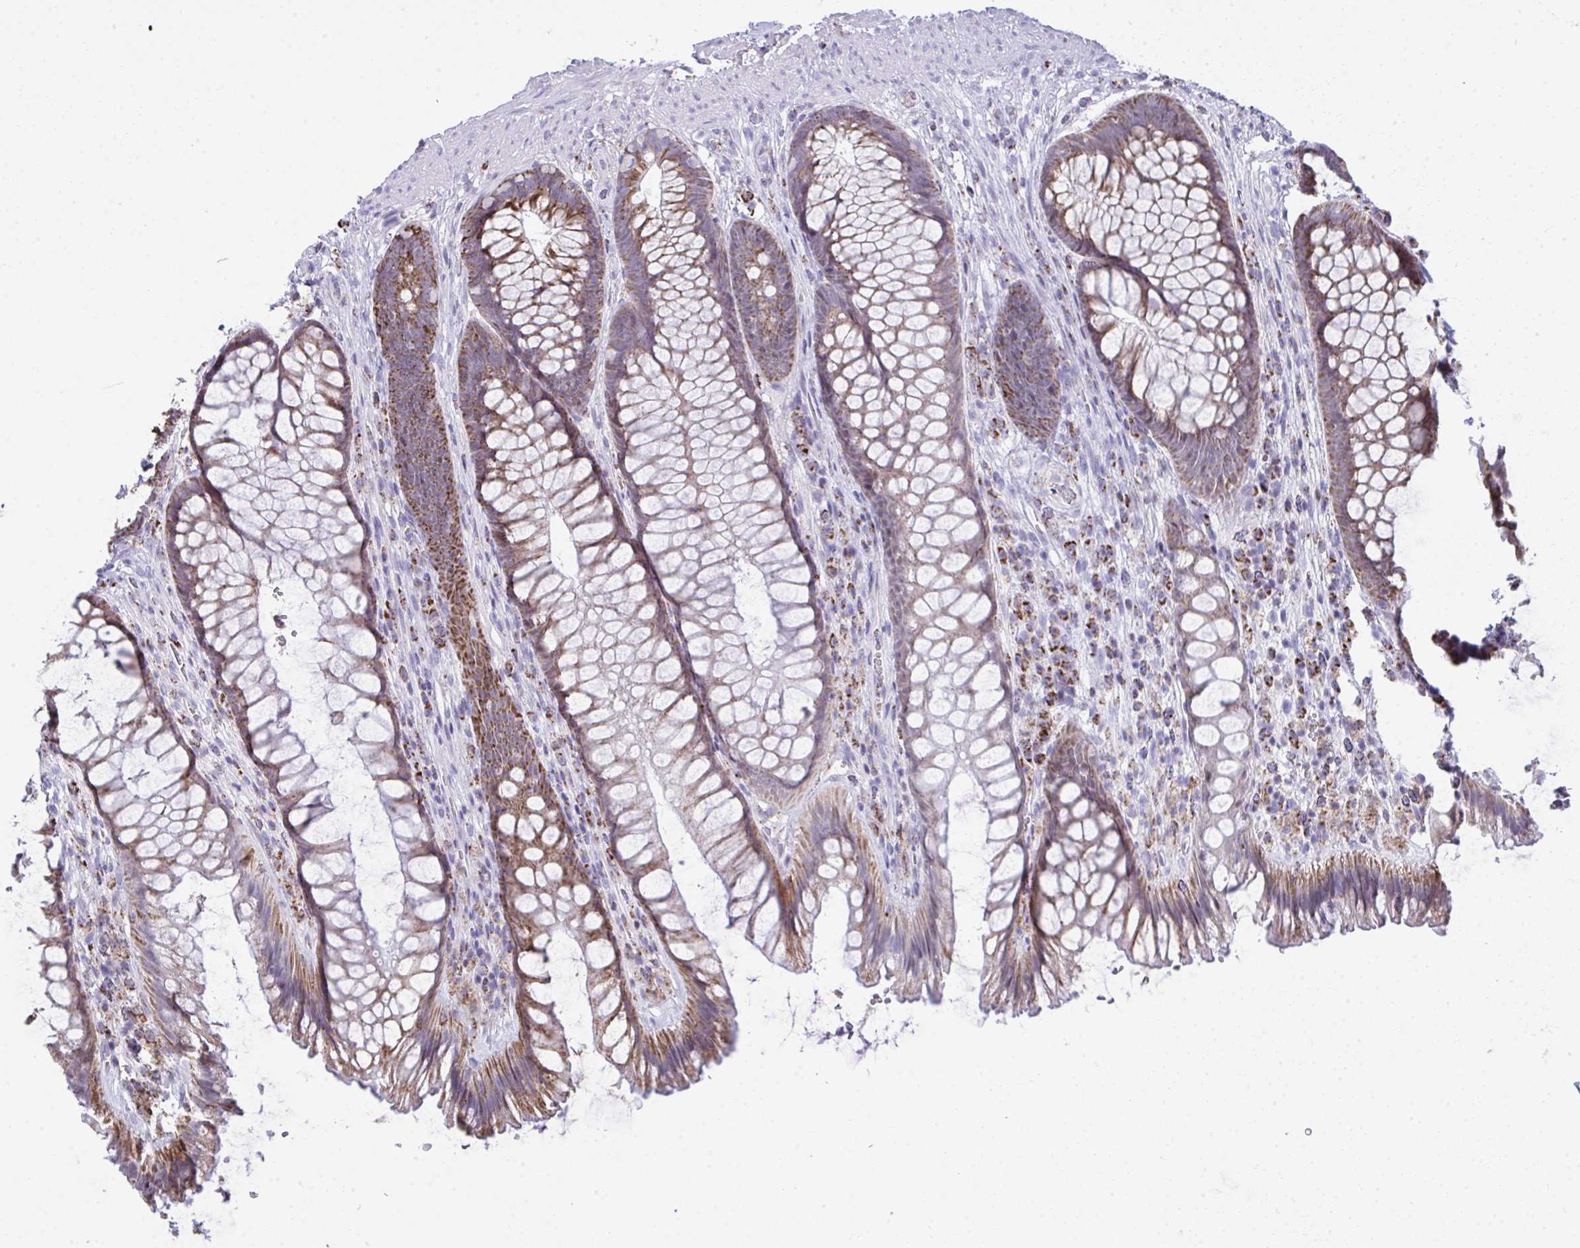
{"staining": {"intensity": "strong", "quantity": "25%-75%", "location": "cytoplasmic/membranous"}, "tissue": "rectum", "cell_type": "Glandular cells", "image_type": "normal", "snomed": [{"axis": "morphology", "description": "Normal tissue, NOS"}, {"axis": "topography", "description": "Rectum"}], "caption": "This histopathology image demonstrates IHC staining of normal rectum, with high strong cytoplasmic/membranous staining in approximately 25%-75% of glandular cells.", "gene": "PLA2G12B", "patient": {"sex": "male", "age": 53}}